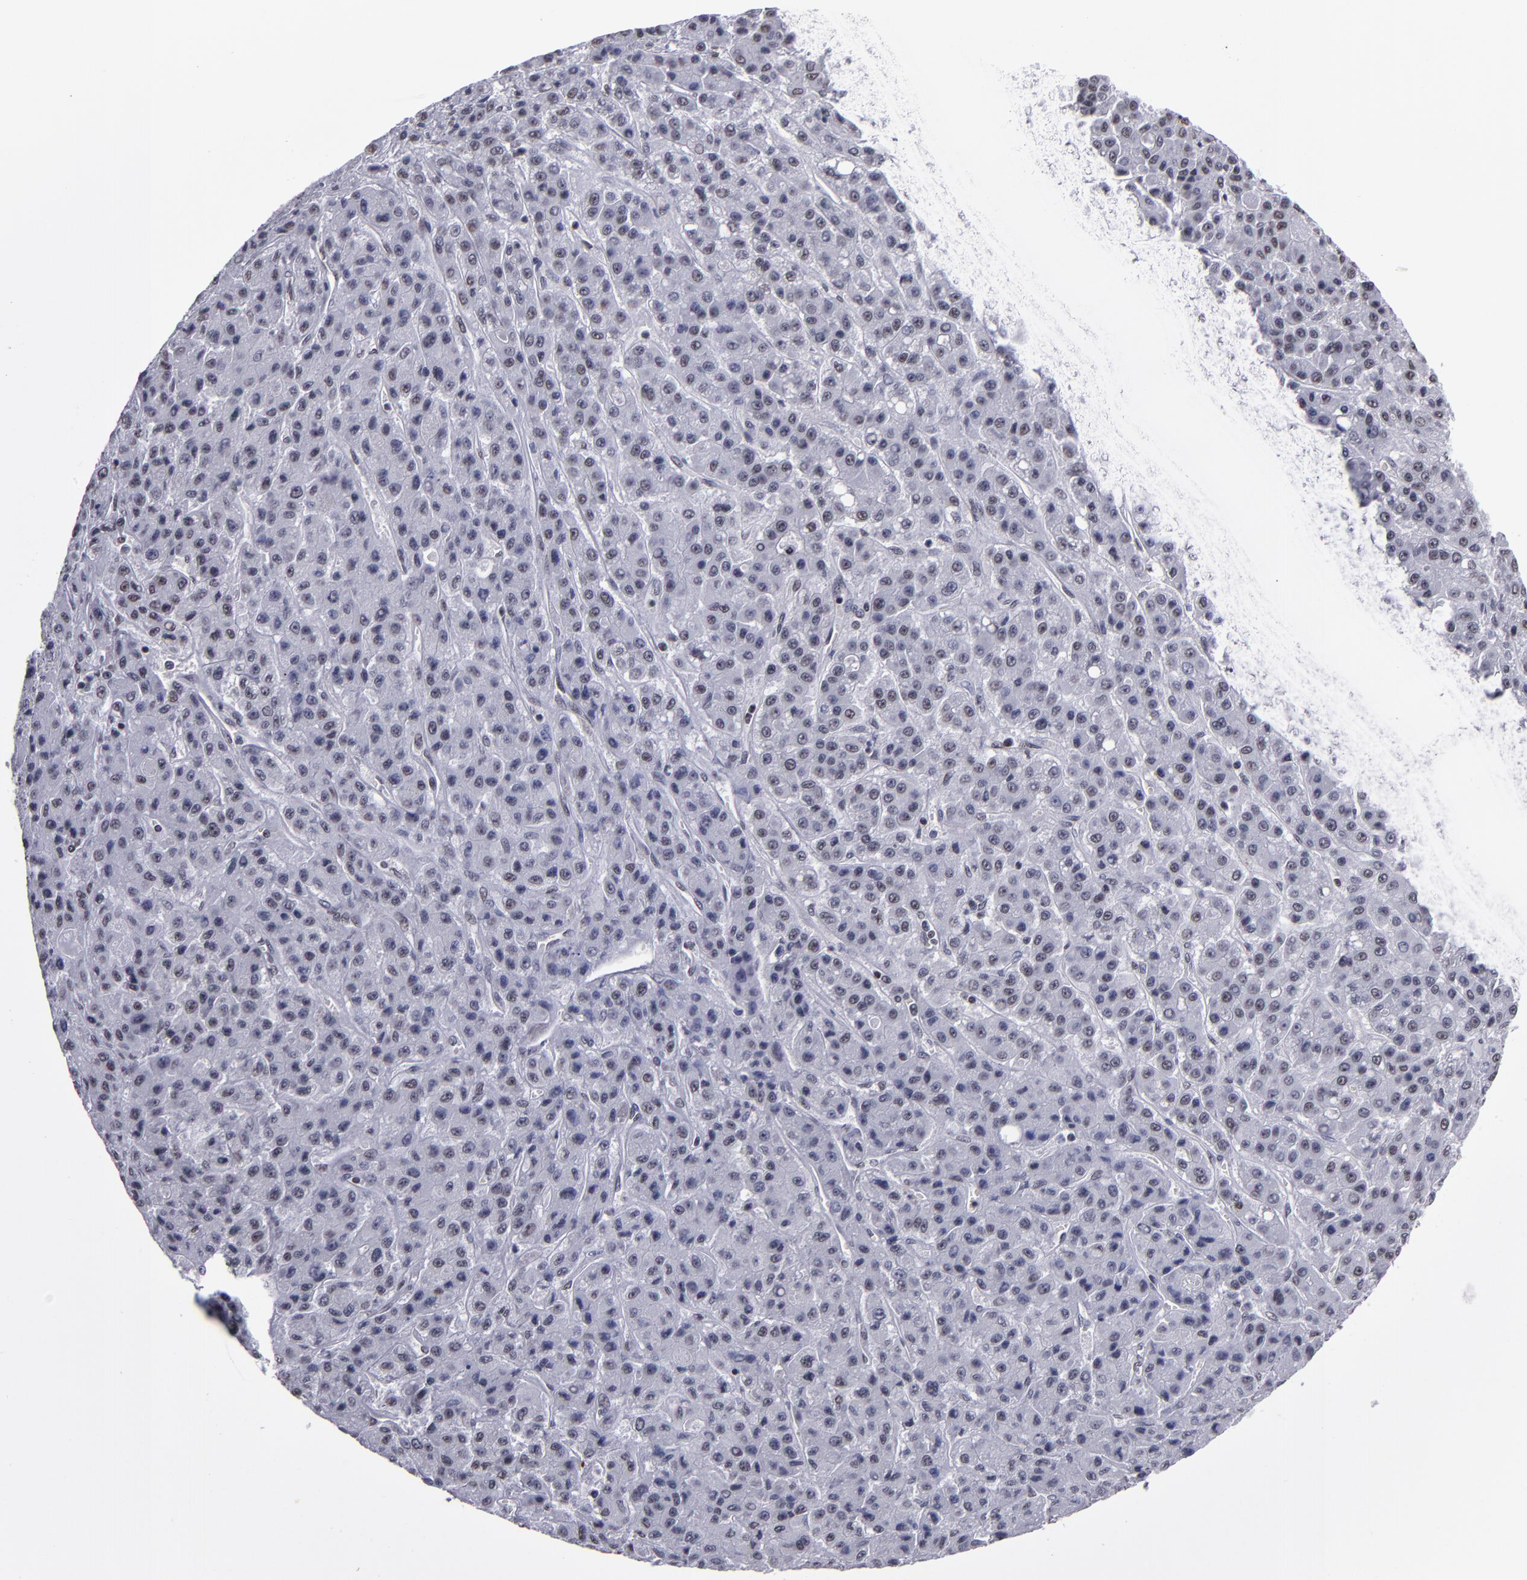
{"staining": {"intensity": "weak", "quantity": "<25%", "location": "nuclear"}, "tissue": "liver cancer", "cell_type": "Tumor cells", "image_type": "cancer", "snomed": [{"axis": "morphology", "description": "Carcinoma, Hepatocellular, NOS"}, {"axis": "topography", "description": "Liver"}], "caption": "Micrograph shows no protein staining in tumor cells of liver hepatocellular carcinoma tissue. Brightfield microscopy of immunohistochemistry (IHC) stained with DAB (3,3'-diaminobenzidine) (brown) and hematoxylin (blue), captured at high magnification.", "gene": "TERF2", "patient": {"sex": "male", "age": 70}}